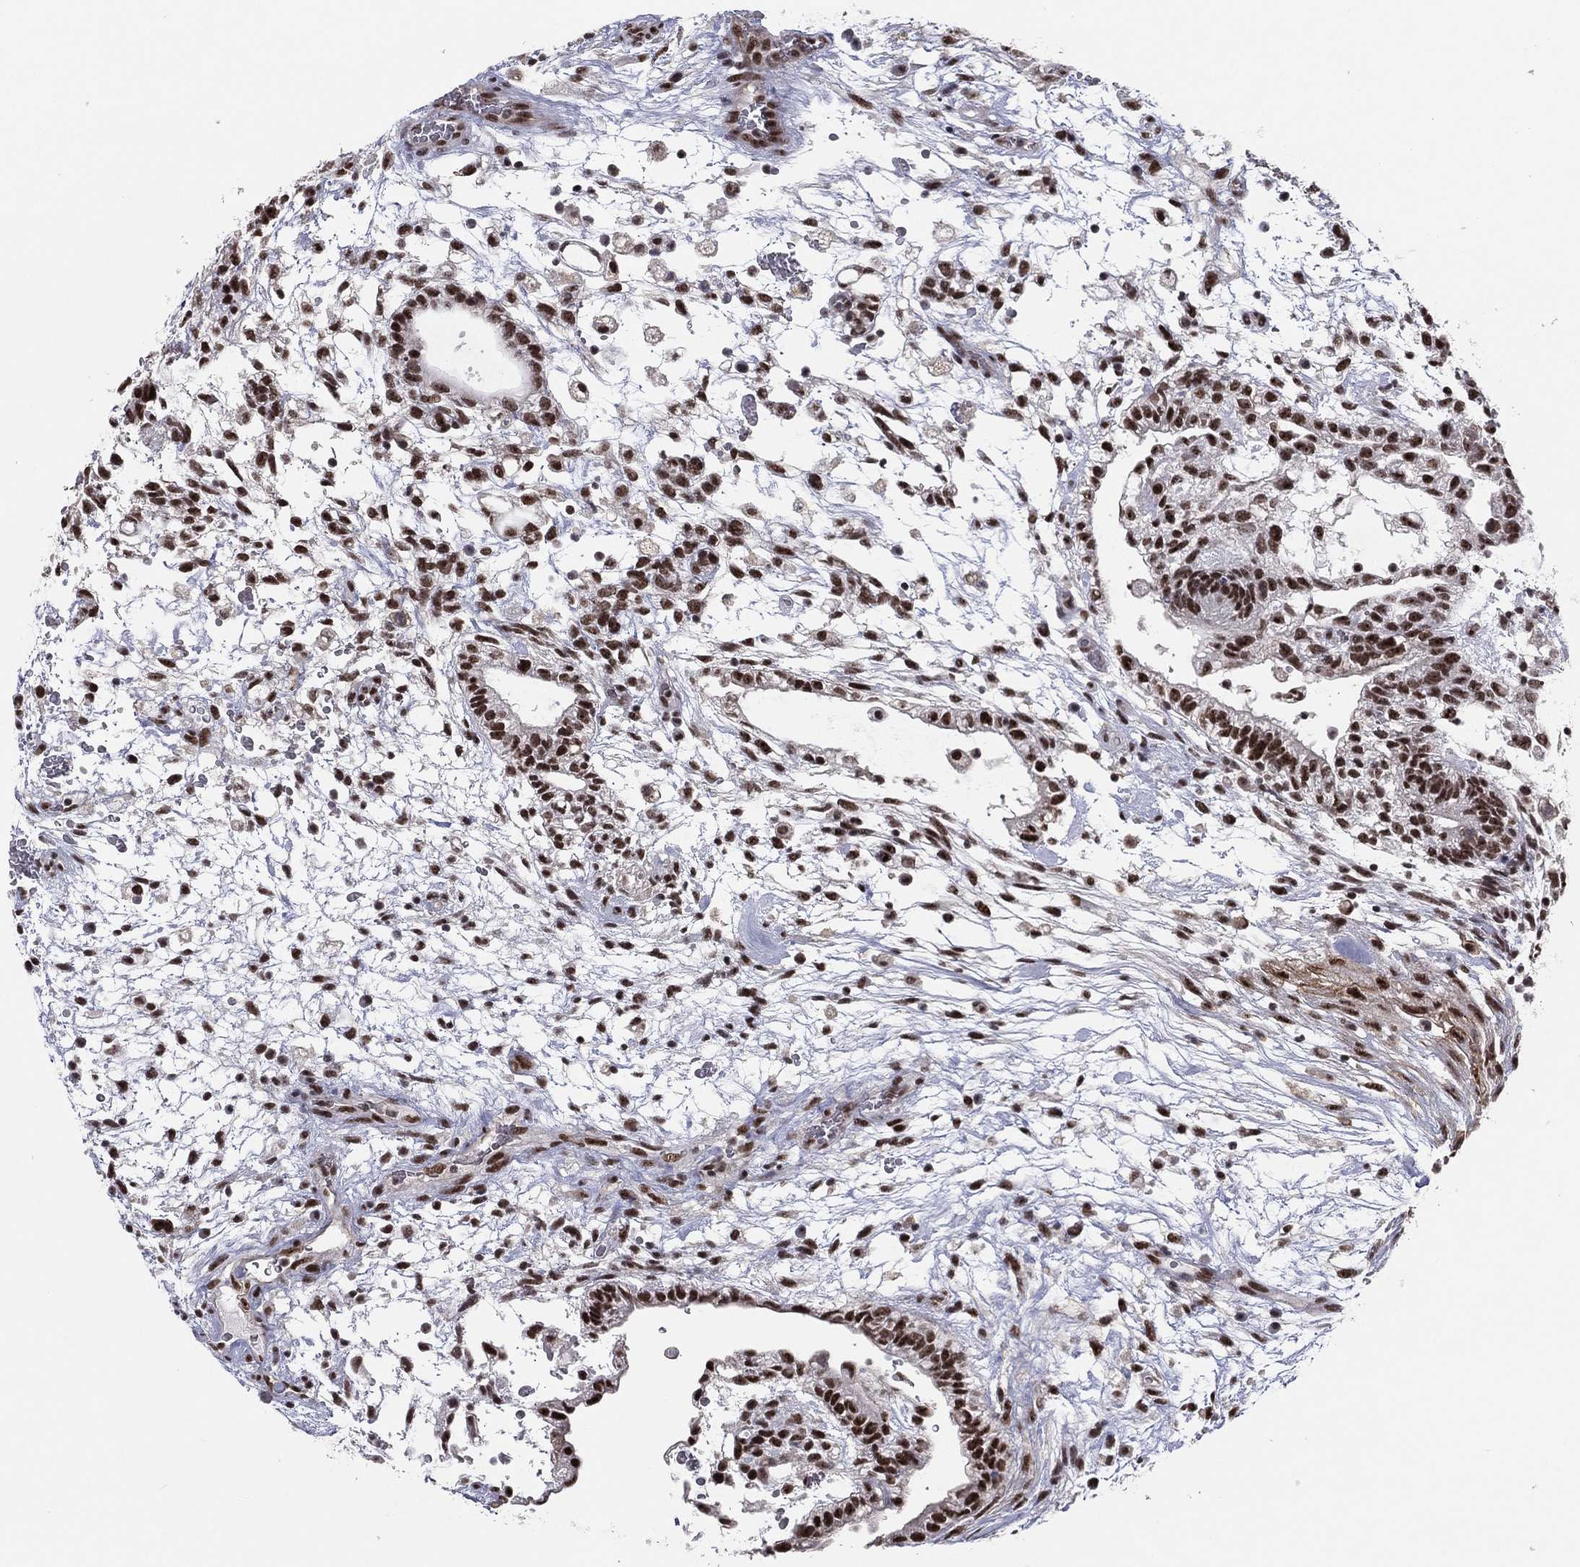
{"staining": {"intensity": "strong", "quantity": ">75%", "location": "nuclear"}, "tissue": "testis cancer", "cell_type": "Tumor cells", "image_type": "cancer", "snomed": [{"axis": "morphology", "description": "Normal tissue, NOS"}, {"axis": "morphology", "description": "Carcinoma, Embryonal, NOS"}, {"axis": "topography", "description": "Testis"}], "caption": "This photomicrograph demonstrates testis cancer stained with immunohistochemistry (IHC) to label a protein in brown. The nuclear of tumor cells show strong positivity for the protein. Nuclei are counter-stained blue.", "gene": "GPALPP1", "patient": {"sex": "male", "age": 32}}